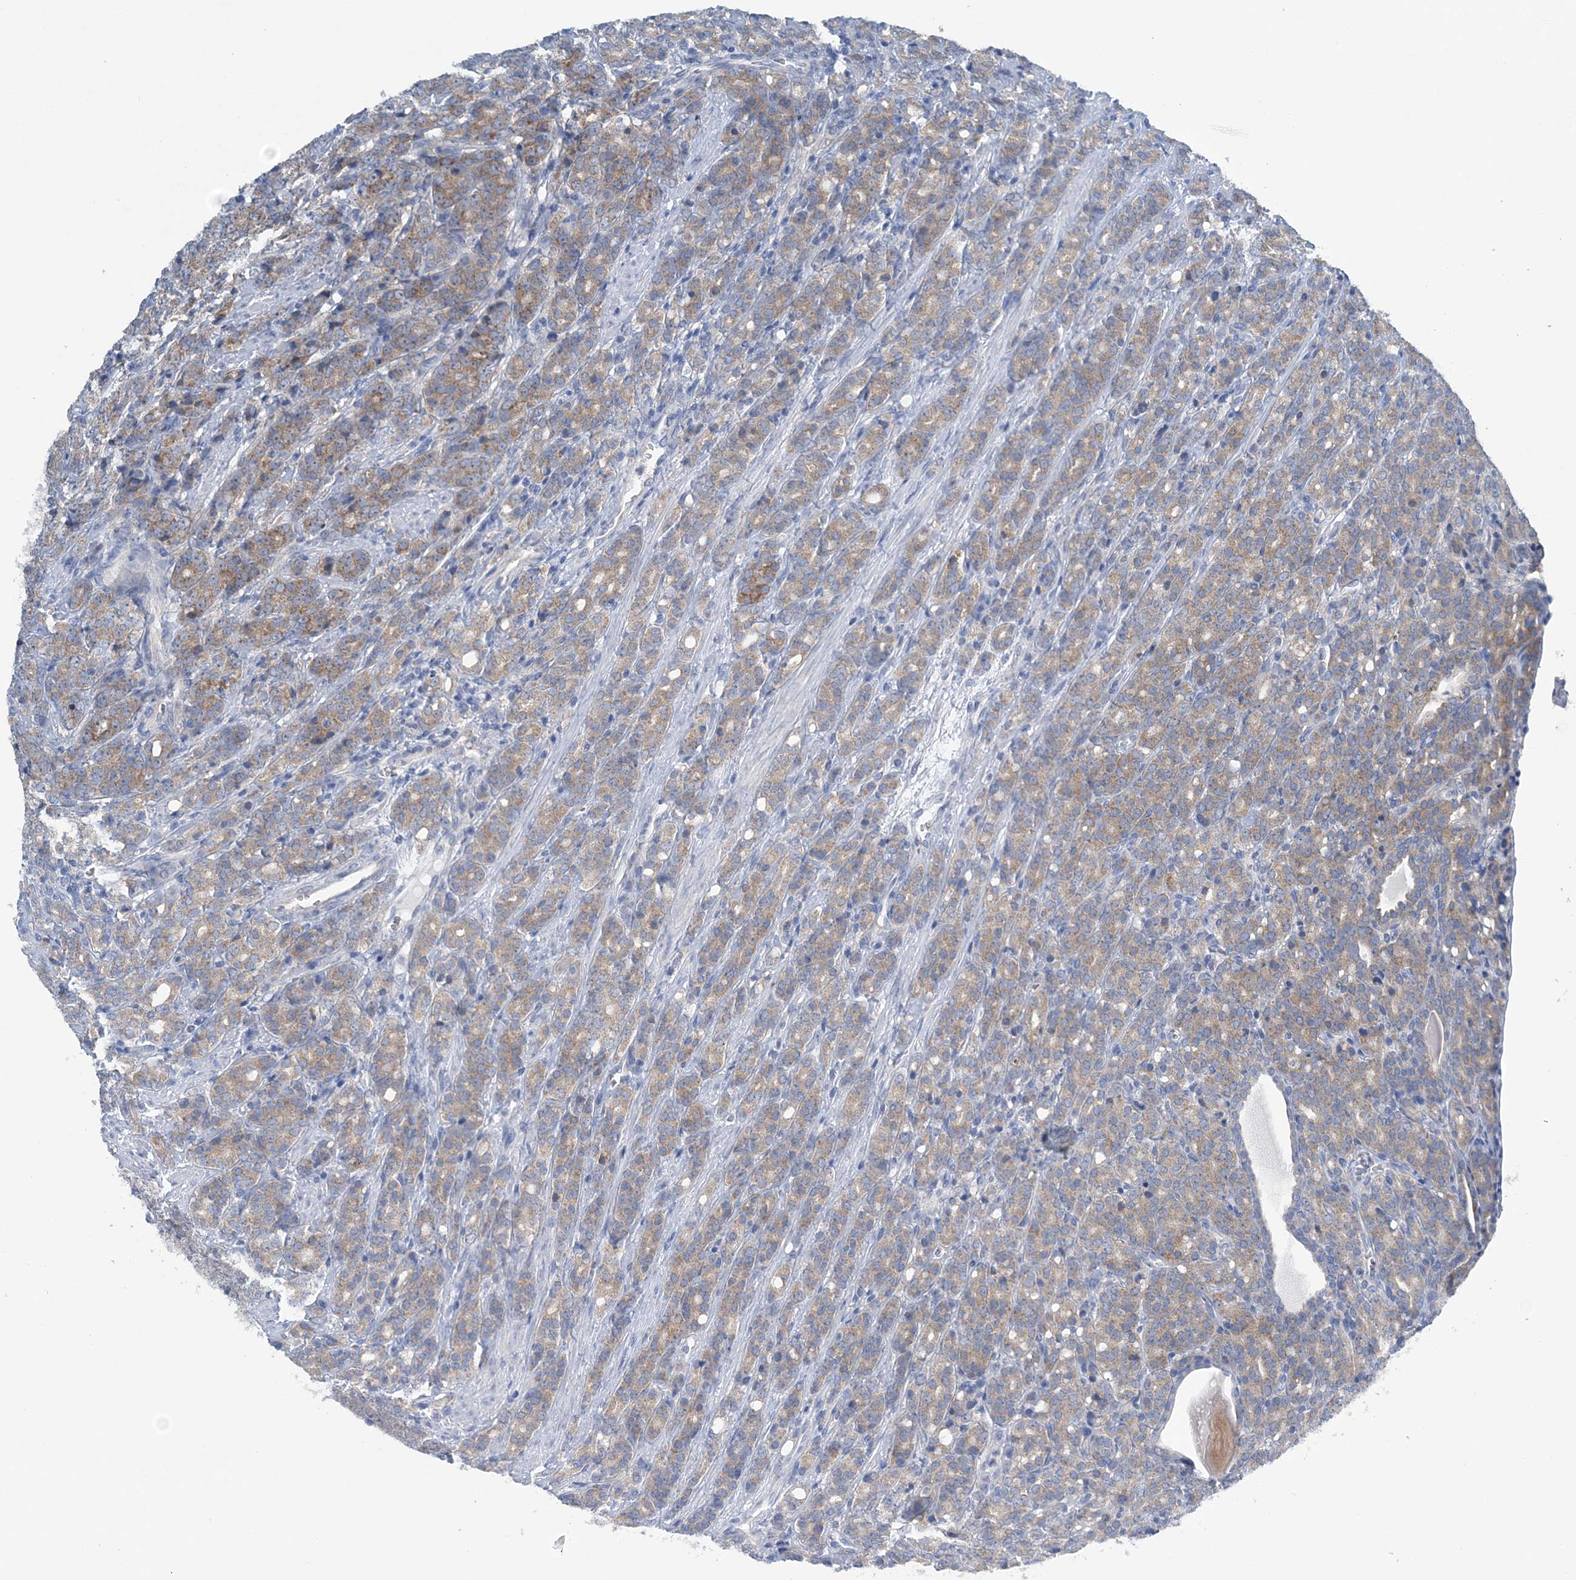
{"staining": {"intensity": "weak", "quantity": ">75%", "location": "cytoplasmic/membranous"}, "tissue": "prostate cancer", "cell_type": "Tumor cells", "image_type": "cancer", "snomed": [{"axis": "morphology", "description": "Adenocarcinoma, High grade"}, {"axis": "topography", "description": "Prostate"}], "caption": "Prostate cancer stained with DAB immunohistochemistry (IHC) reveals low levels of weak cytoplasmic/membranous staining in approximately >75% of tumor cells. The protein of interest is stained brown, and the nuclei are stained in blue (DAB (3,3'-diaminobenzidine) IHC with brightfield microscopy, high magnification).", "gene": "COPE", "patient": {"sex": "male", "age": 62}}